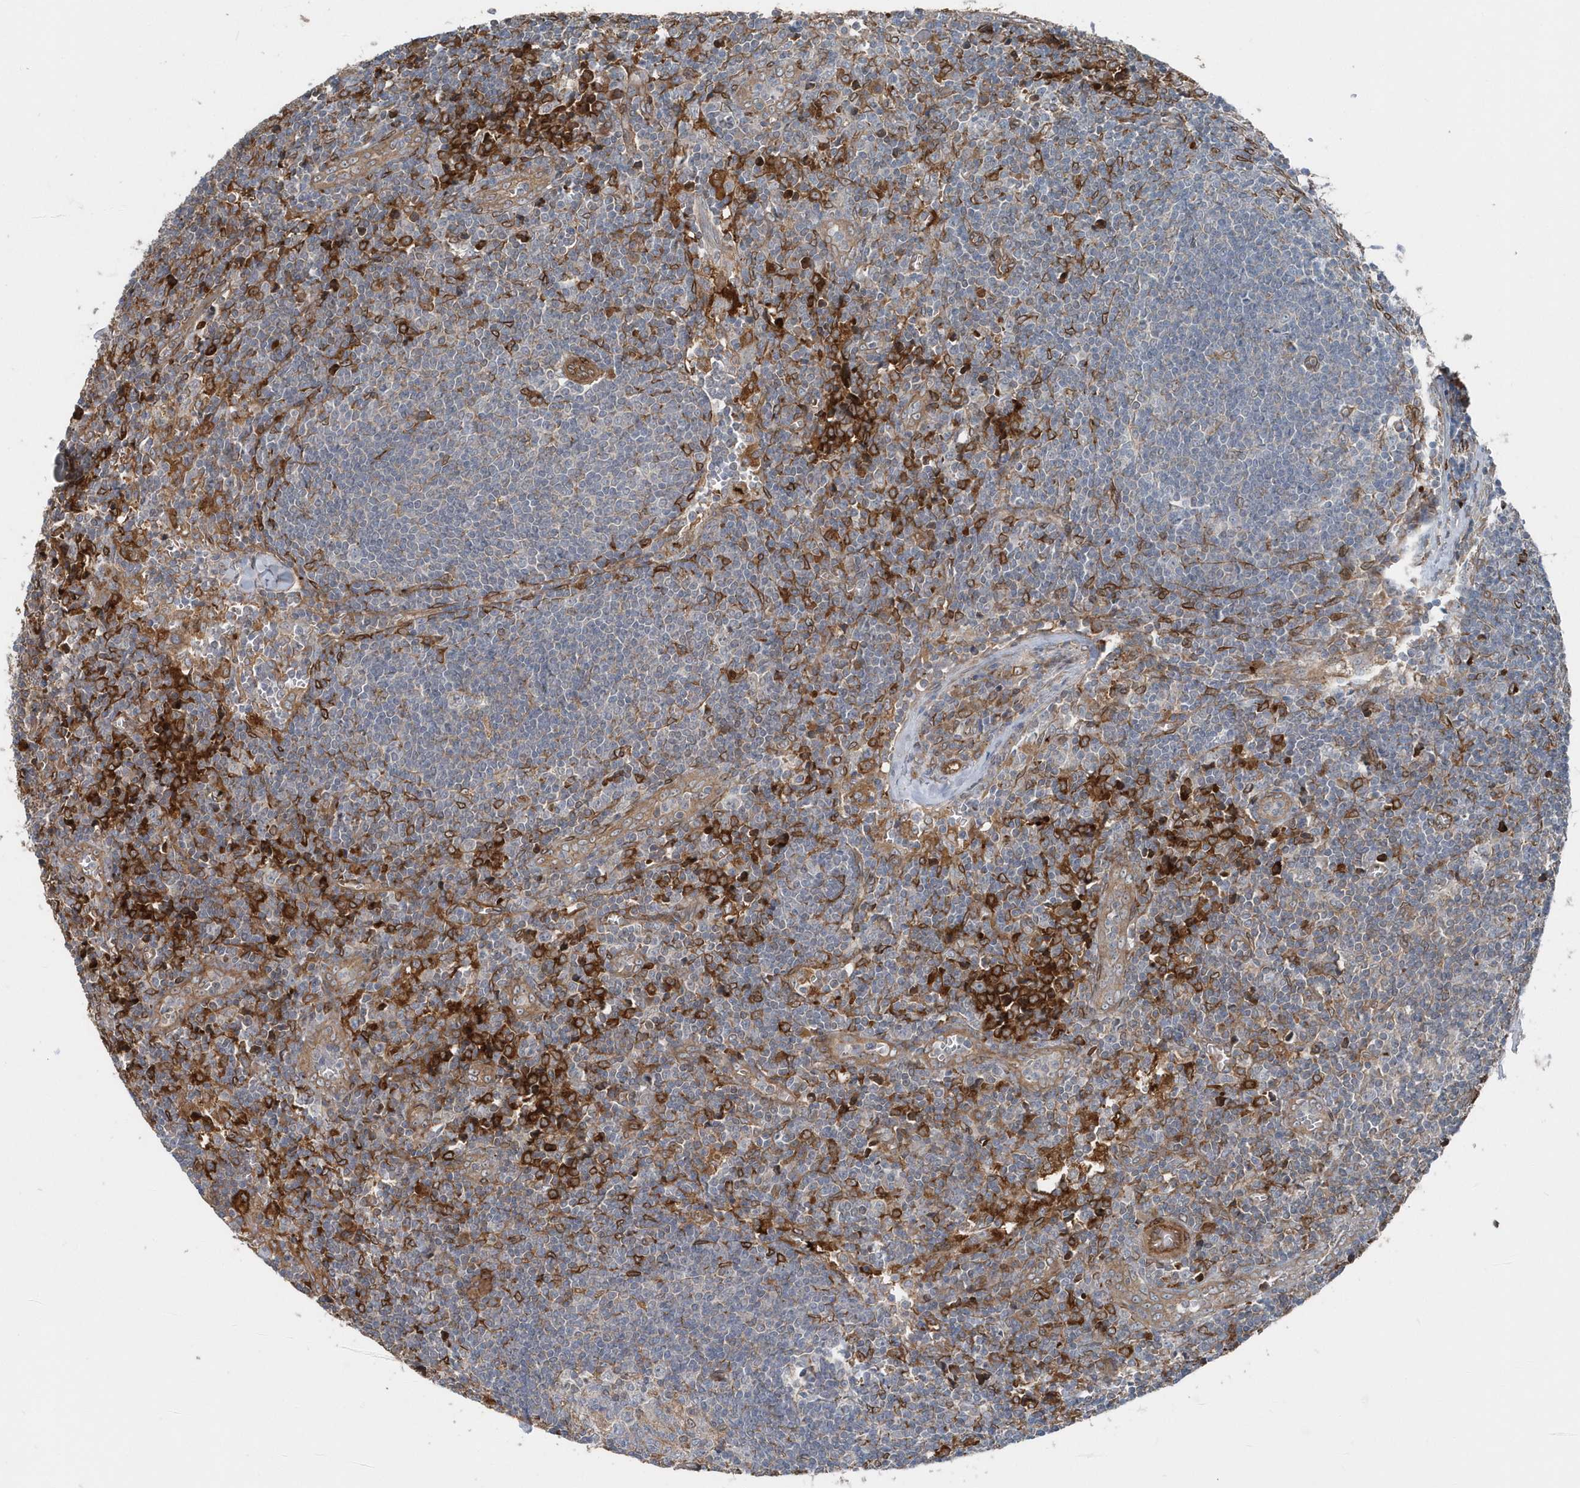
{"staining": {"intensity": "moderate", "quantity": "<25%", "location": "cytoplasmic/membranous"}, "tissue": "lymph node", "cell_type": "Germinal center cells", "image_type": "normal", "snomed": [{"axis": "morphology", "description": "Normal tissue, NOS"}, {"axis": "morphology", "description": "Squamous cell carcinoma, metastatic, NOS"}, {"axis": "topography", "description": "Lymph node"}], "caption": "Germinal center cells reveal low levels of moderate cytoplasmic/membranous expression in about <25% of cells in normal human lymph node.", "gene": "MCC", "patient": {"sex": "male", "age": 73}}